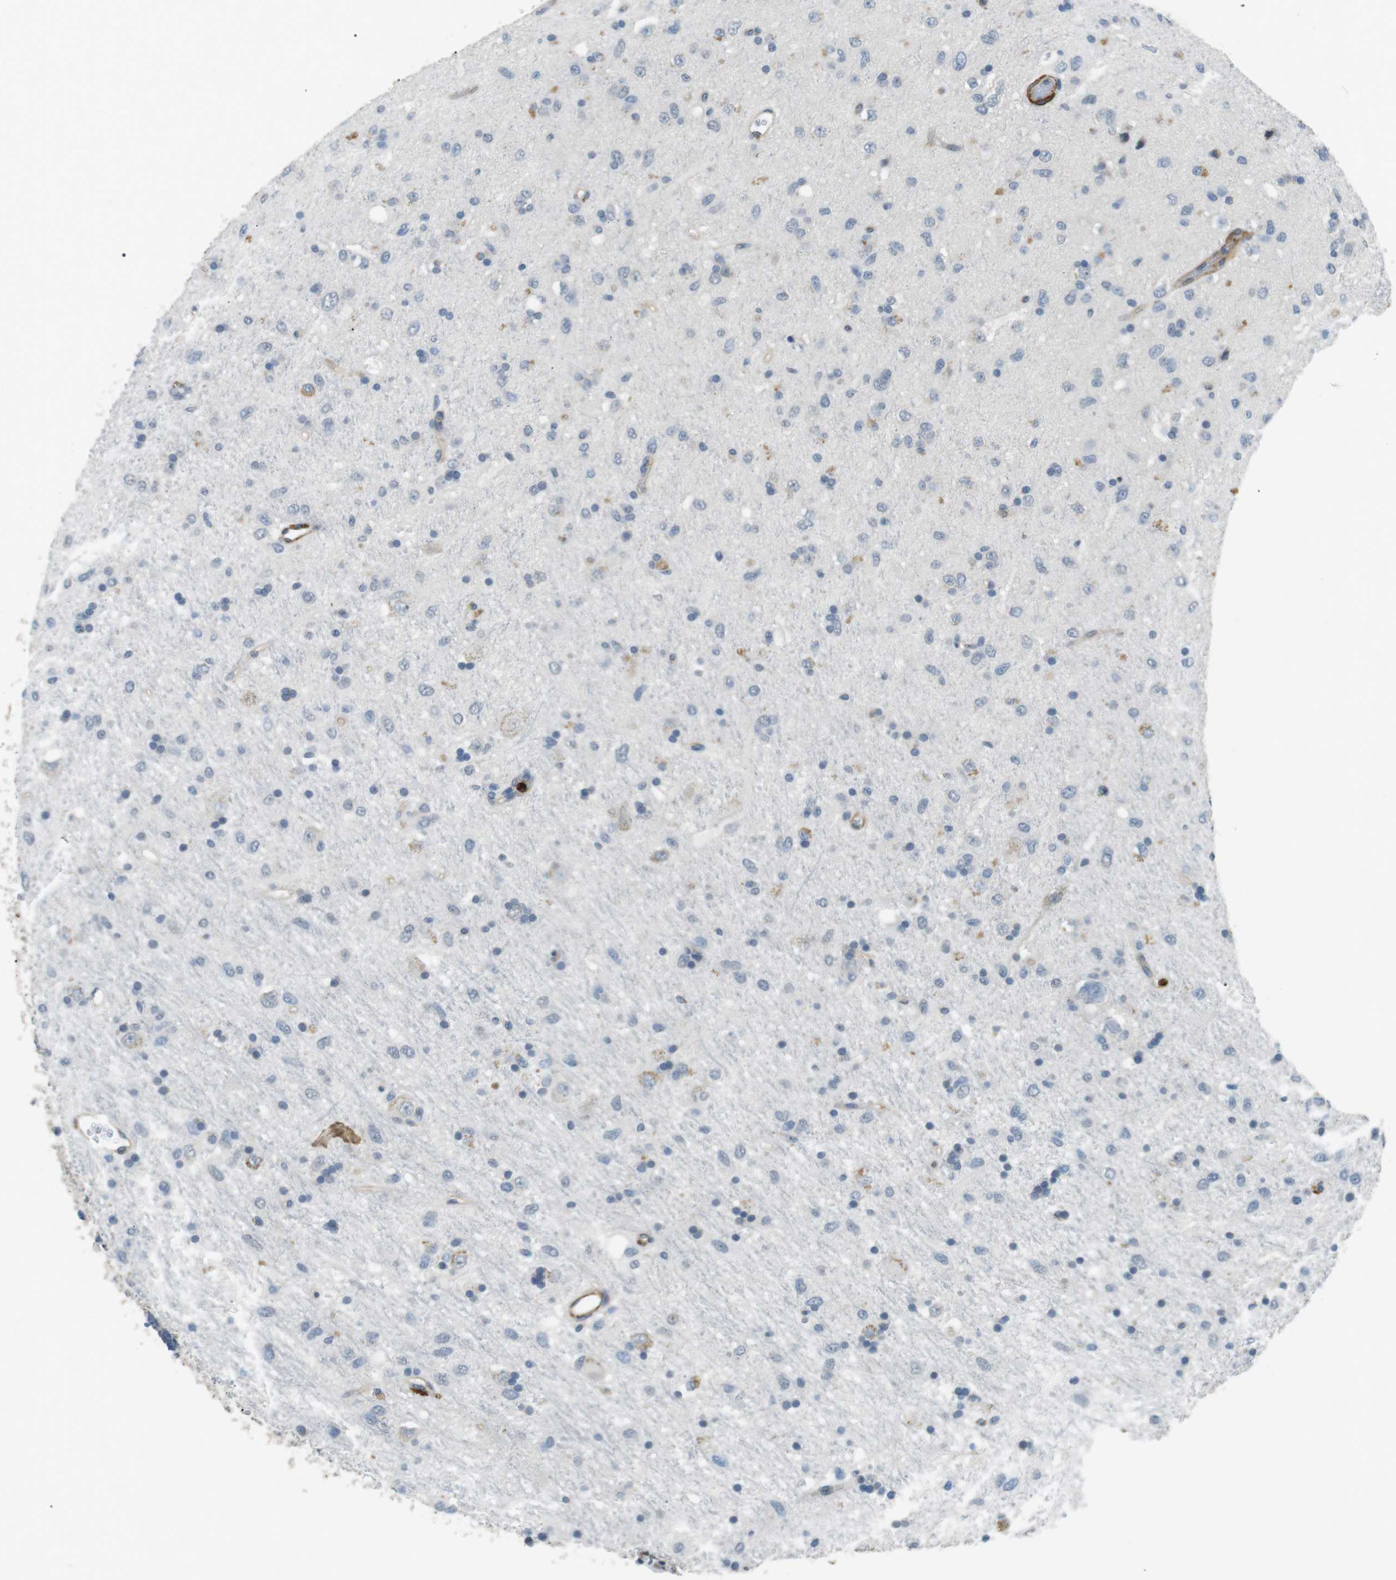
{"staining": {"intensity": "negative", "quantity": "none", "location": "none"}, "tissue": "glioma", "cell_type": "Tumor cells", "image_type": "cancer", "snomed": [{"axis": "morphology", "description": "Glioma, malignant, Low grade"}, {"axis": "topography", "description": "Brain"}], "caption": "An immunohistochemistry (IHC) photomicrograph of low-grade glioma (malignant) is shown. There is no staining in tumor cells of low-grade glioma (malignant).", "gene": "GZMM", "patient": {"sex": "male", "age": 77}}